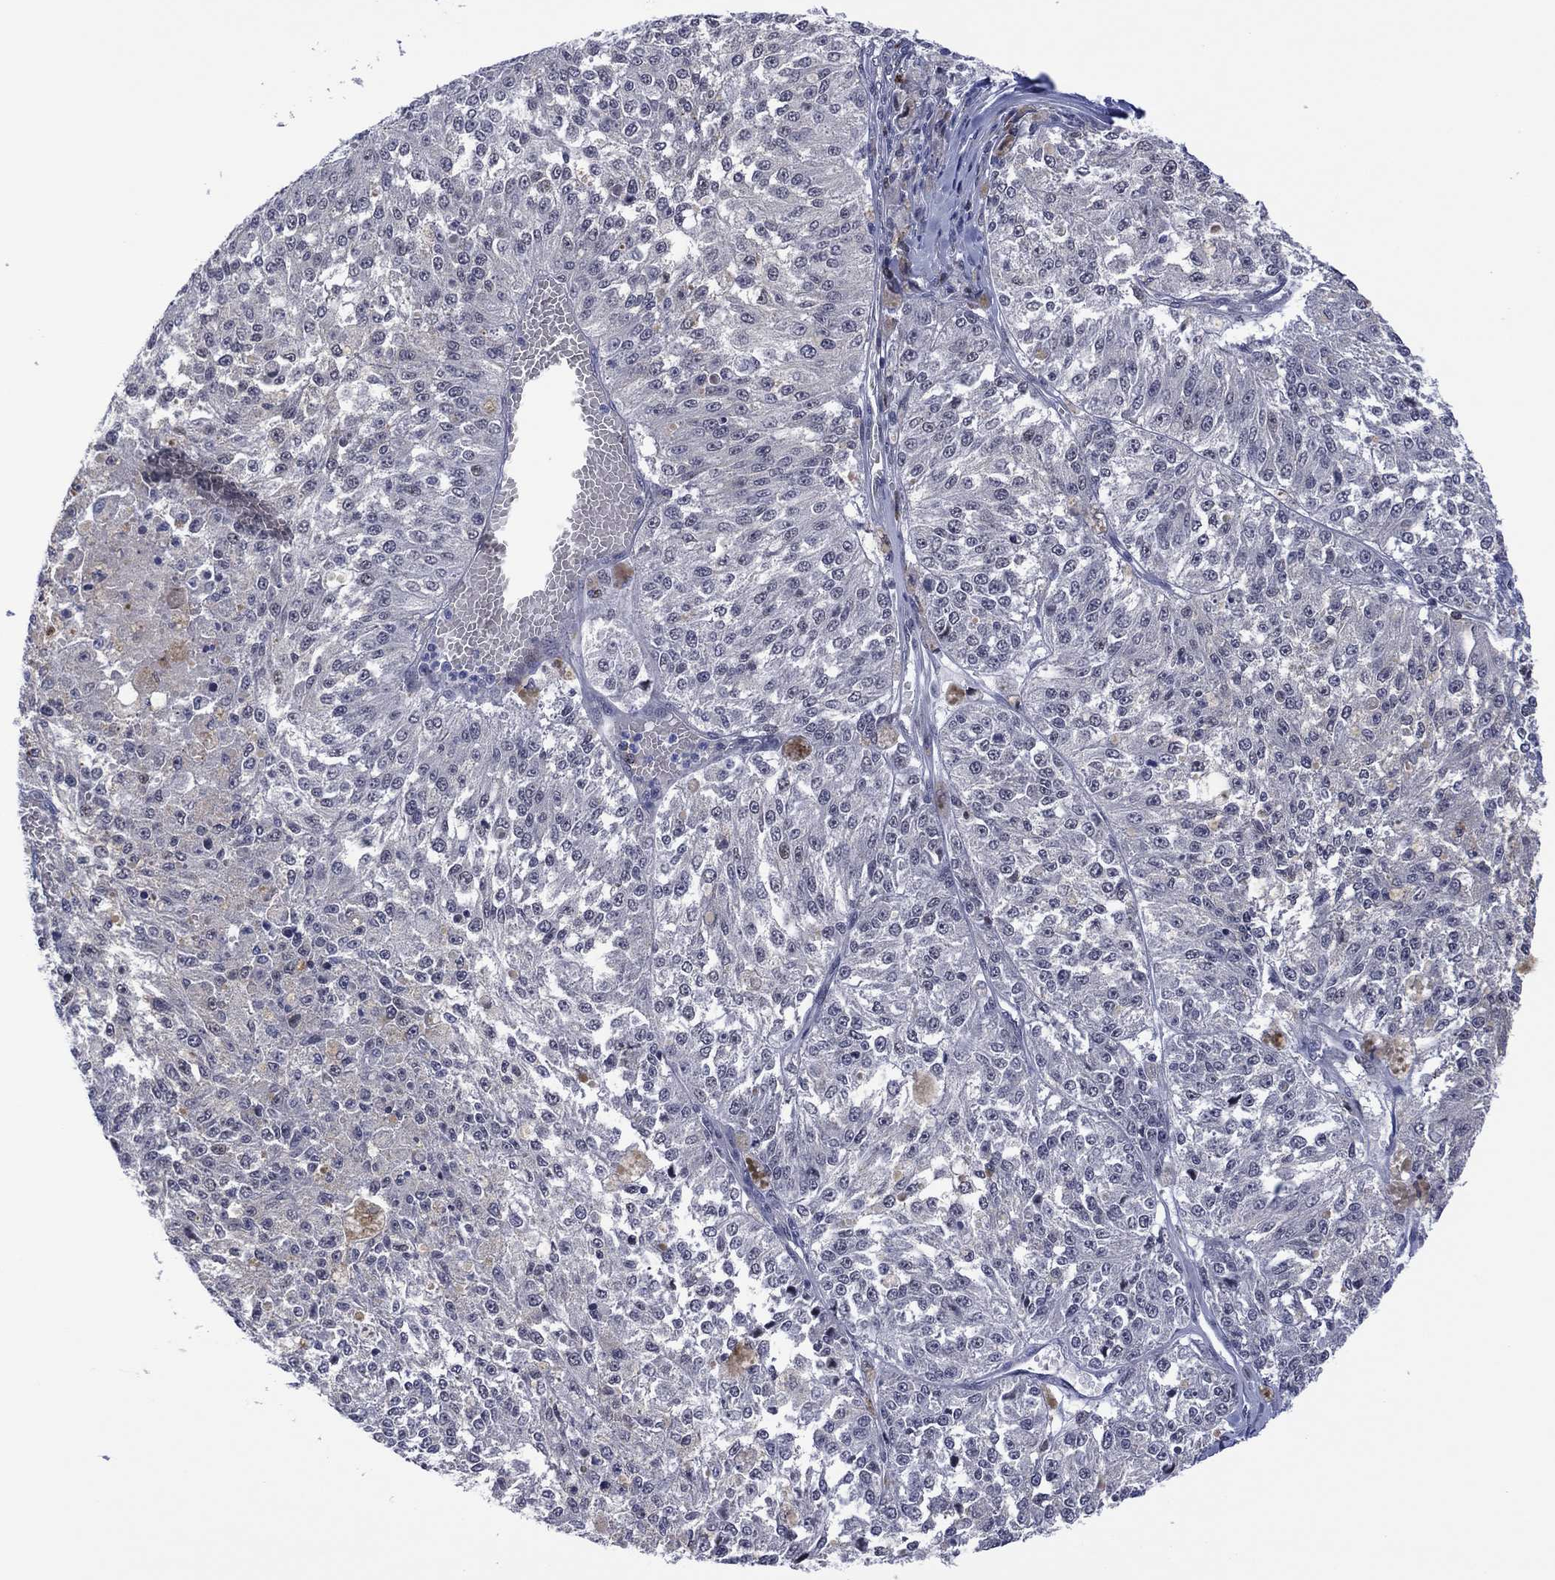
{"staining": {"intensity": "negative", "quantity": "none", "location": "none"}, "tissue": "melanoma", "cell_type": "Tumor cells", "image_type": "cancer", "snomed": [{"axis": "morphology", "description": "Malignant melanoma, Metastatic site"}, {"axis": "topography", "description": "Lymph node"}], "caption": "Immunohistochemical staining of human malignant melanoma (metastatic site) shows no significant positivity in tumor cells.", "gene": "DPP4", "patient": {"sex": "female", "age": 64}}